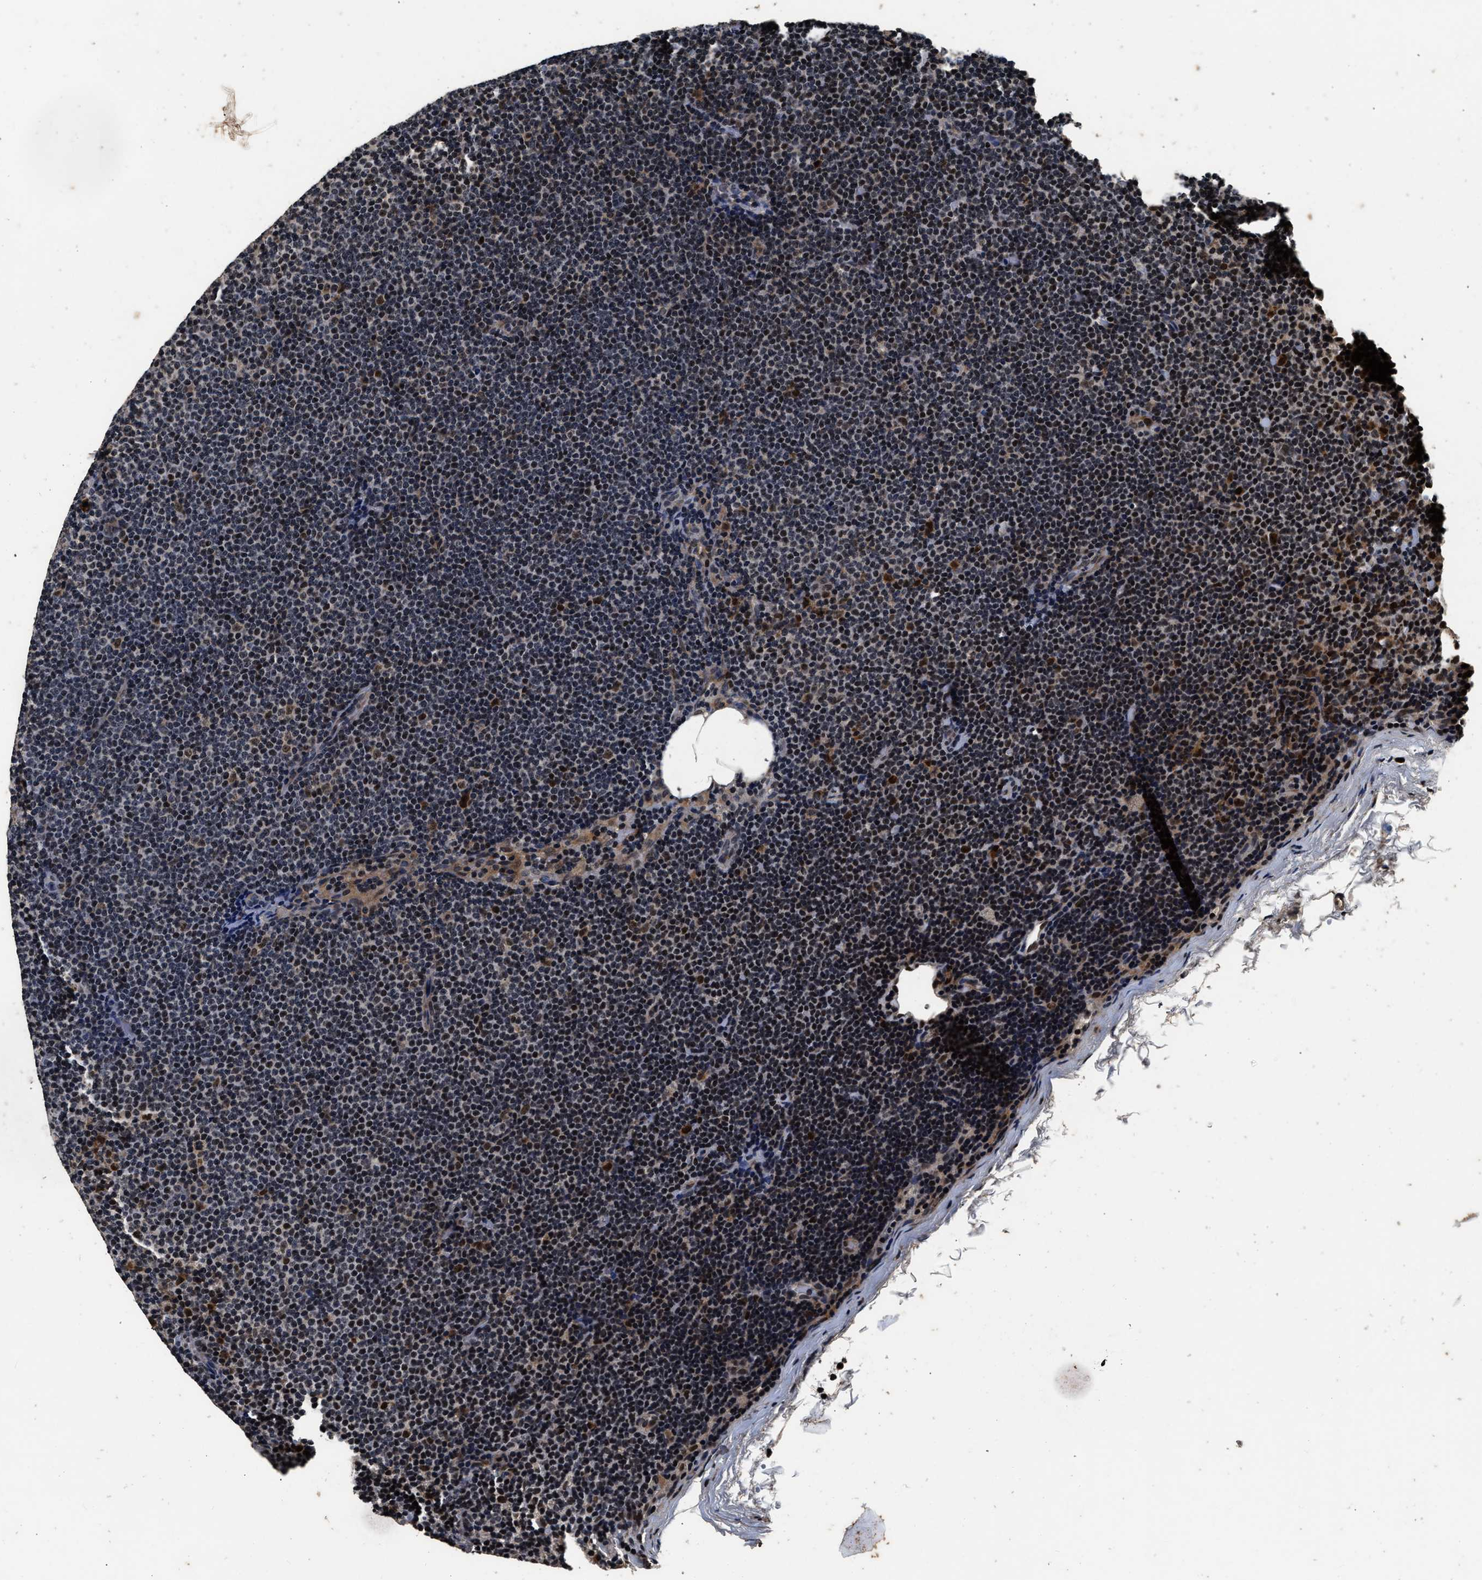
{"staining": {"intensity": "moderate", "quantity": "<25%", "location": "nuclear"}, "tissue": "lymphoma", "cell_type": "Tumor cells", "image_type": "cancer", "snomed": [{"axis": "morphology", "description": "Malignant lymphoma, non-Hodgkin's type, Low grade"}, {"axis": "topography", "description": "Lymph node"}], "caption": "Immunohistochemical staining of human low-grade malignant lymphoma, non-Hodgkin's type shows moderate nuclear protein staining in about <25% of tumor cells.", "gene": "CSTF1", "patient": {"sex": "female", "age": 53}}